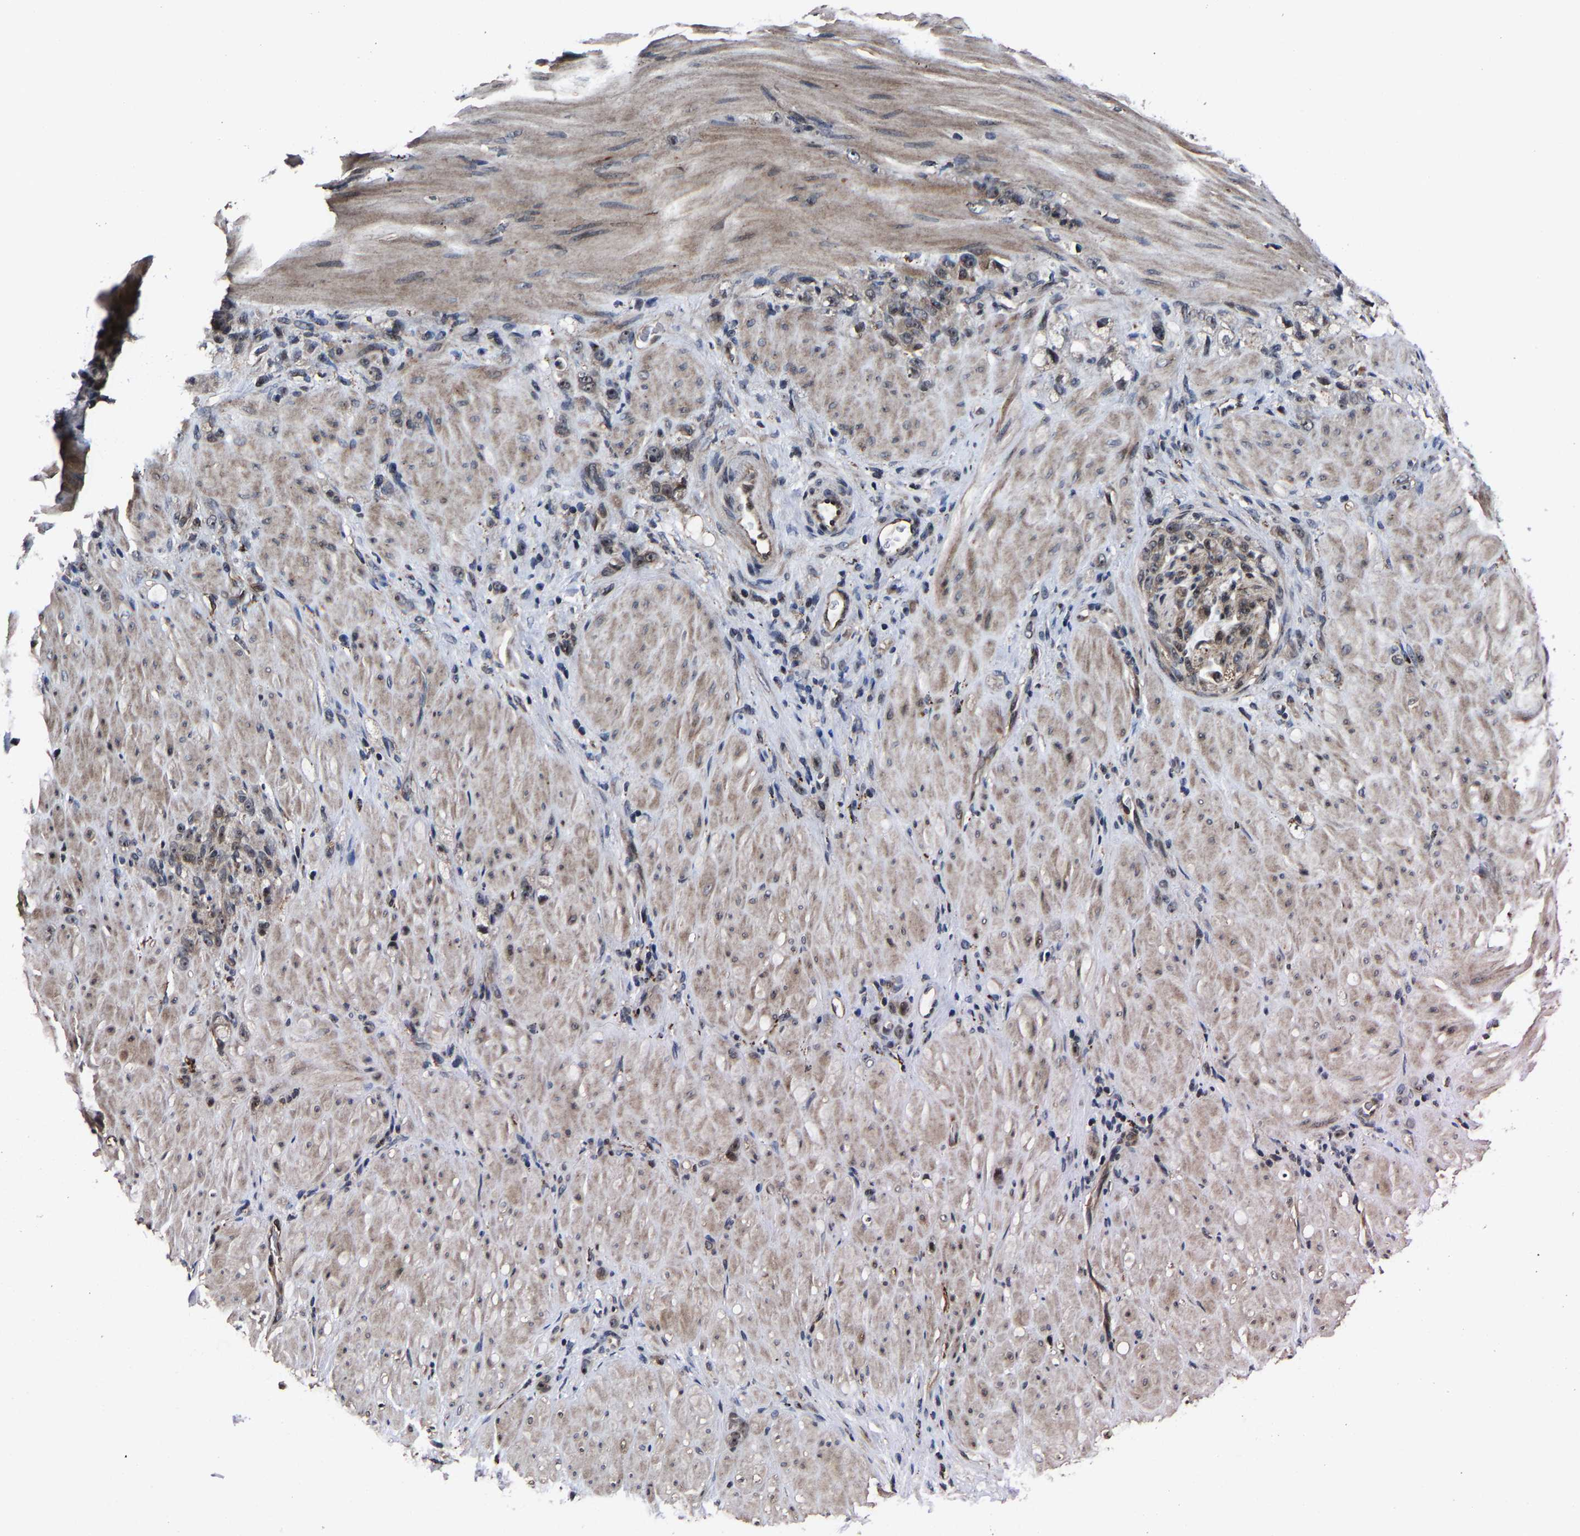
{"staining": {"intensity": "weak", "quantity": "25%-75%", "location": "cytoplasmic/membranous"}, "tissue": "stomach cancer", "cell_type": "Tumor cells", "image_type": "cancer", "snomed": [{"axis": "morphology", "description": "Normal tissue, NOS"}, {"axis": "morphology", "description": "Adenocarcinoma, NOS"}, {"axis": "topography", "description": "Stomach"}], "caption": "Immunohistochemistry (IHC) histopathology image of neoplastic tissue: human adenocarcinoma (stomach) stained using immunohistochemistry exhibits low levels of weak protein expression localized specifically in the cytoplasmic/membranous of tumor cells, appearing as a cytoplasmic/membranous brown color.", "gene": "ZCCHC7", "patient": {"sex": "male", "age": 82}}